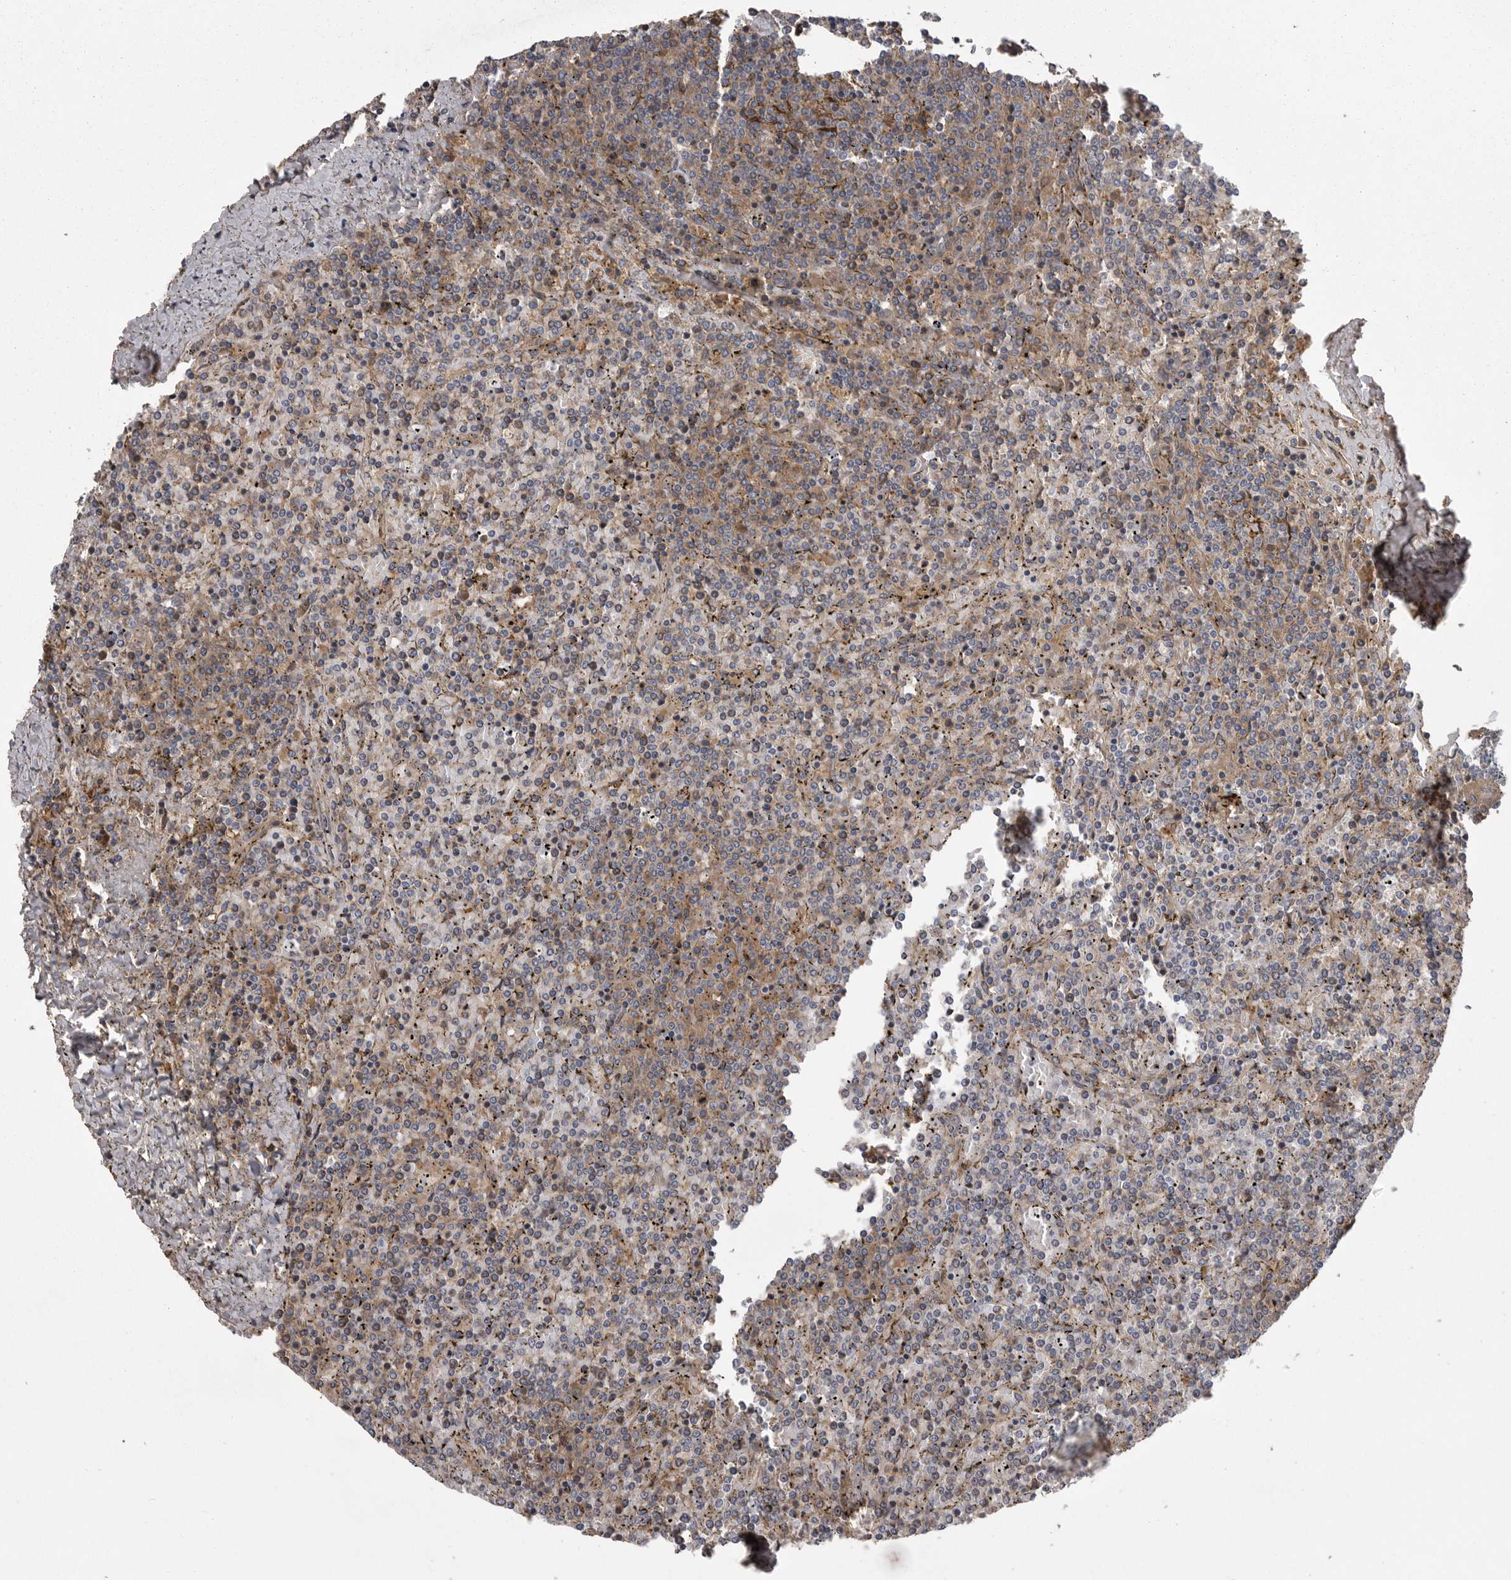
{"staining": {"intensity": "moderate", "quantity": "<25%", "location": "cytoplasmic/membranous"}, "tissue": "lymphoma", "cell_type": "Tumor cells", "image_type": "cancer", "snomed": [{"axis": "morphology", "description": "Malignant lymphoma, non-Hodgkin's type, Low grade"}, {"axis": "topography", "description": "Spleen"}], "caption": "The histopathology image demonstrates a brown stain indicating the presence of a protein in the cytoplasmic/membranous of tumor cells in malignant lymphoma, non-Hodgkin's type (low-grade).", "gene": "CRP", "patient": {"sex": "female", "age": 19}}